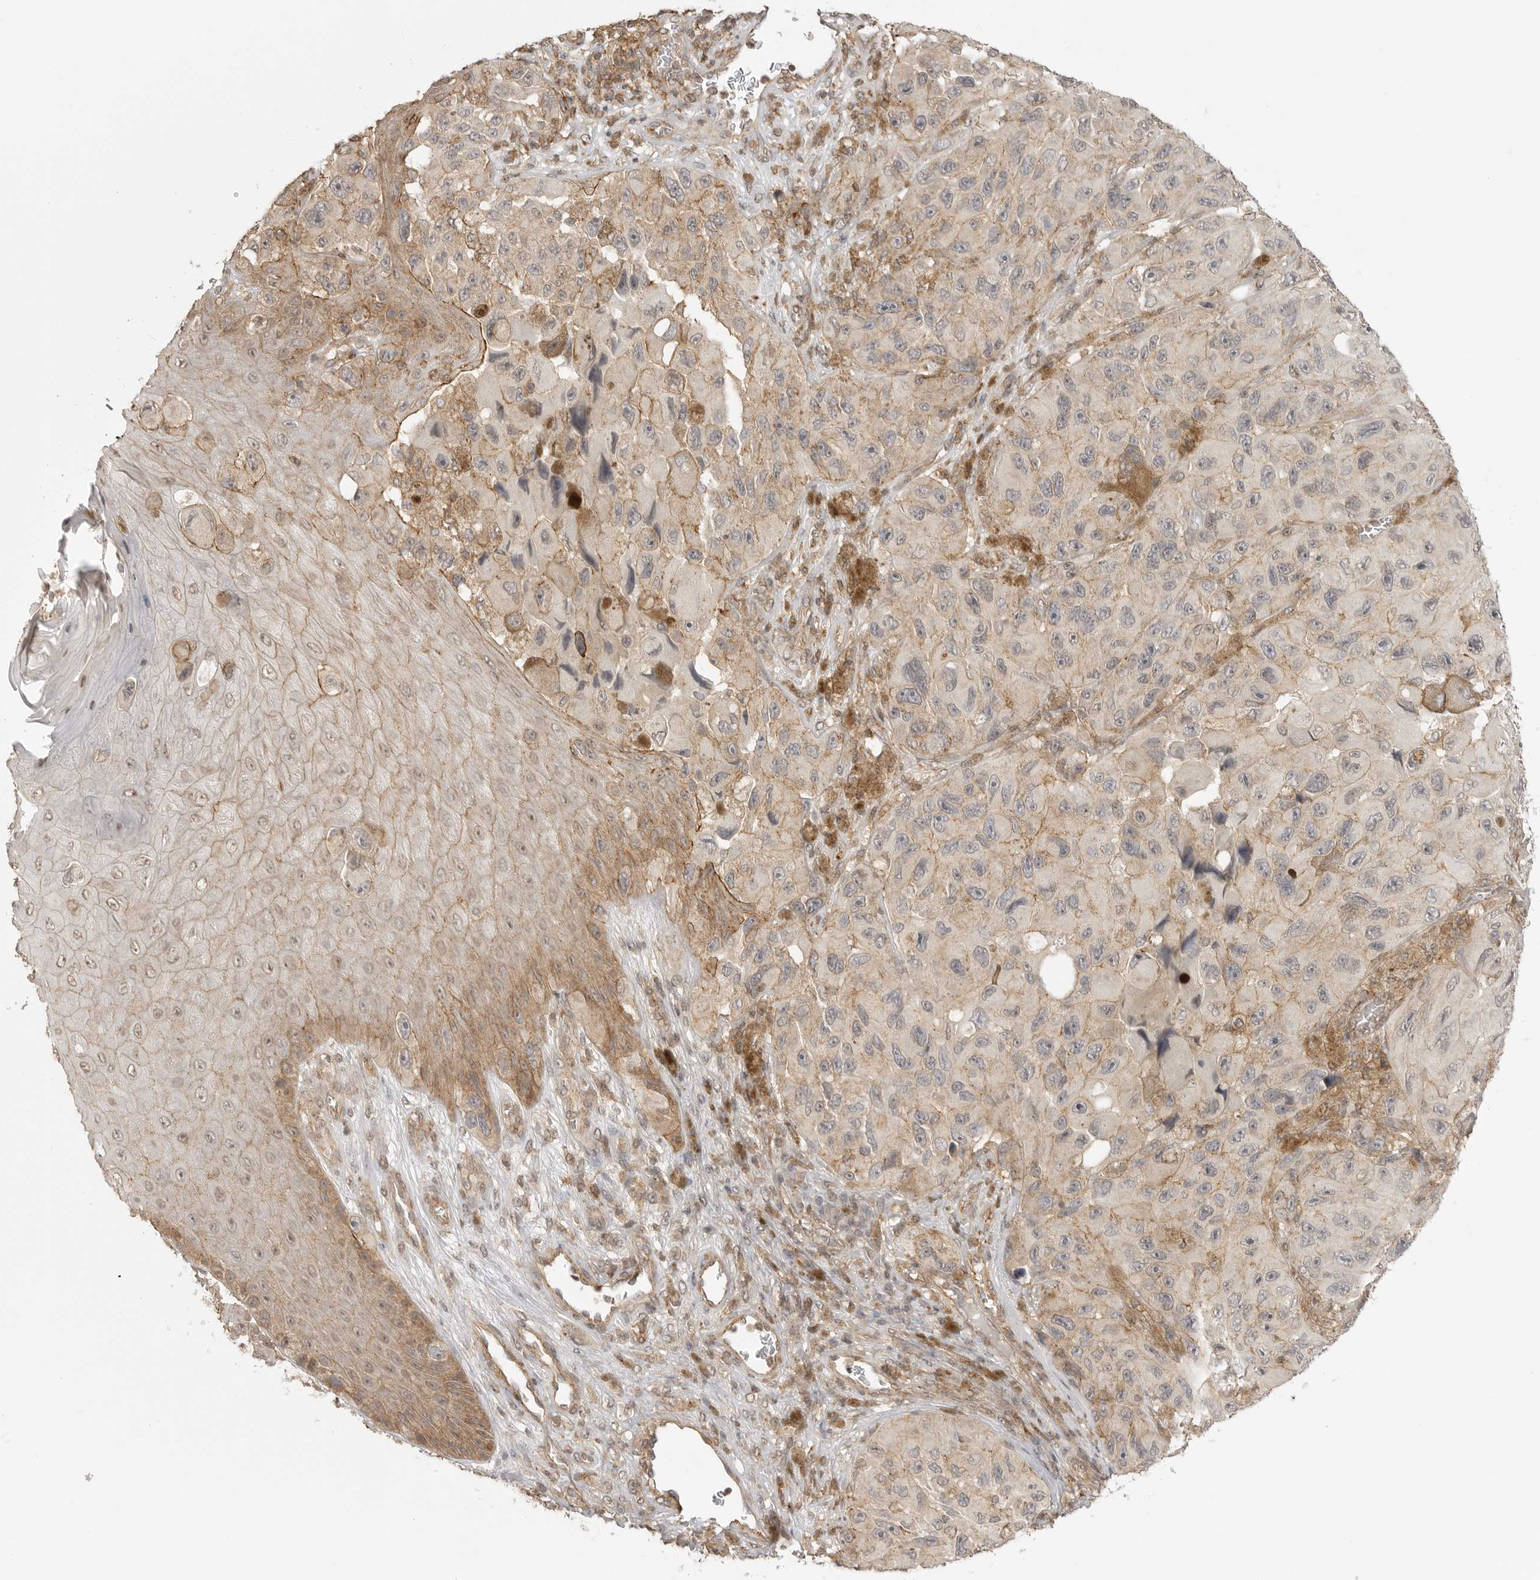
{"staining": {"intensity": "weak", "quantity": ">75%", "location": "cytoplasmic/membranous"}, "tissue": "melanoma", "cell_type": "Tumor cells", "image_type": "cancer", "snomed": [{"axis": "morphology", "description": "Malignant melanoma, NOS"}, {"axis": "topography", "description": "Skin"}], "caption": "DAB immunohistochemical staining of human melanoma shows weak cytoplasmic/membranous protein positivity in approximately >75% of tumor cells.", "gene": "GPC2", "patient": {"sex": "female", "age": 73}}